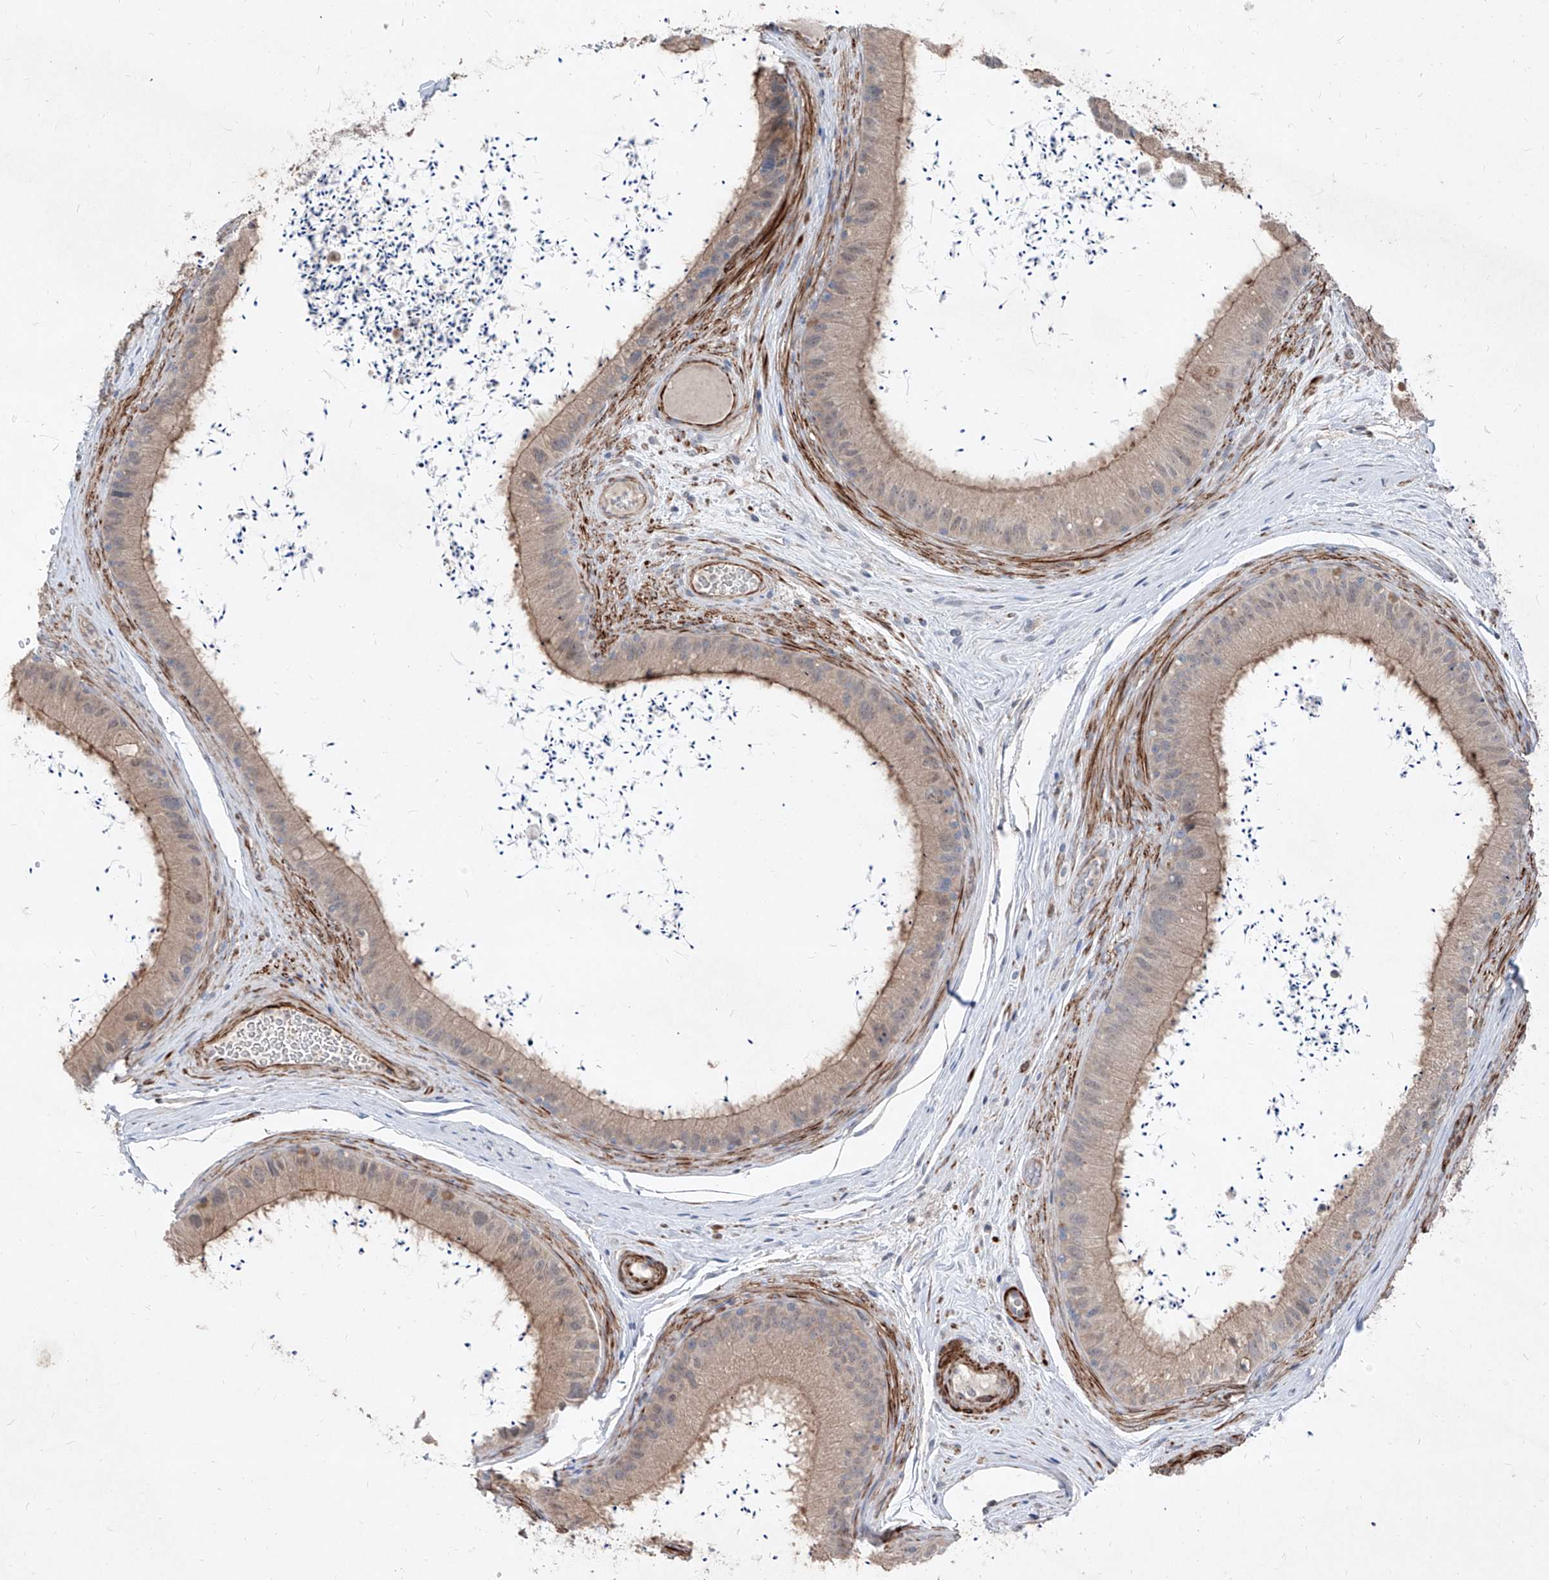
{"staining": {"intensity": "moderate", "quantity": "<25%", "location": "cytoplasmic/membranous"}, "tissue": "epididymis", "cell_type": "Glandular cells", "image_type": "normal", "snomed": [{"axis": "morphology", "description": "Normal tissue, NOS"}, {"axis": "topography", "description": "Epididymis, spermatic cord, NOS"}], "caption": "Human epididymis stained with a brown dye shows moderate cytoplasmic/membranous positive expression in about <25% of glandular cells.", "gene": "UFD1", "patient": {"sex": "male", "age": 50}}